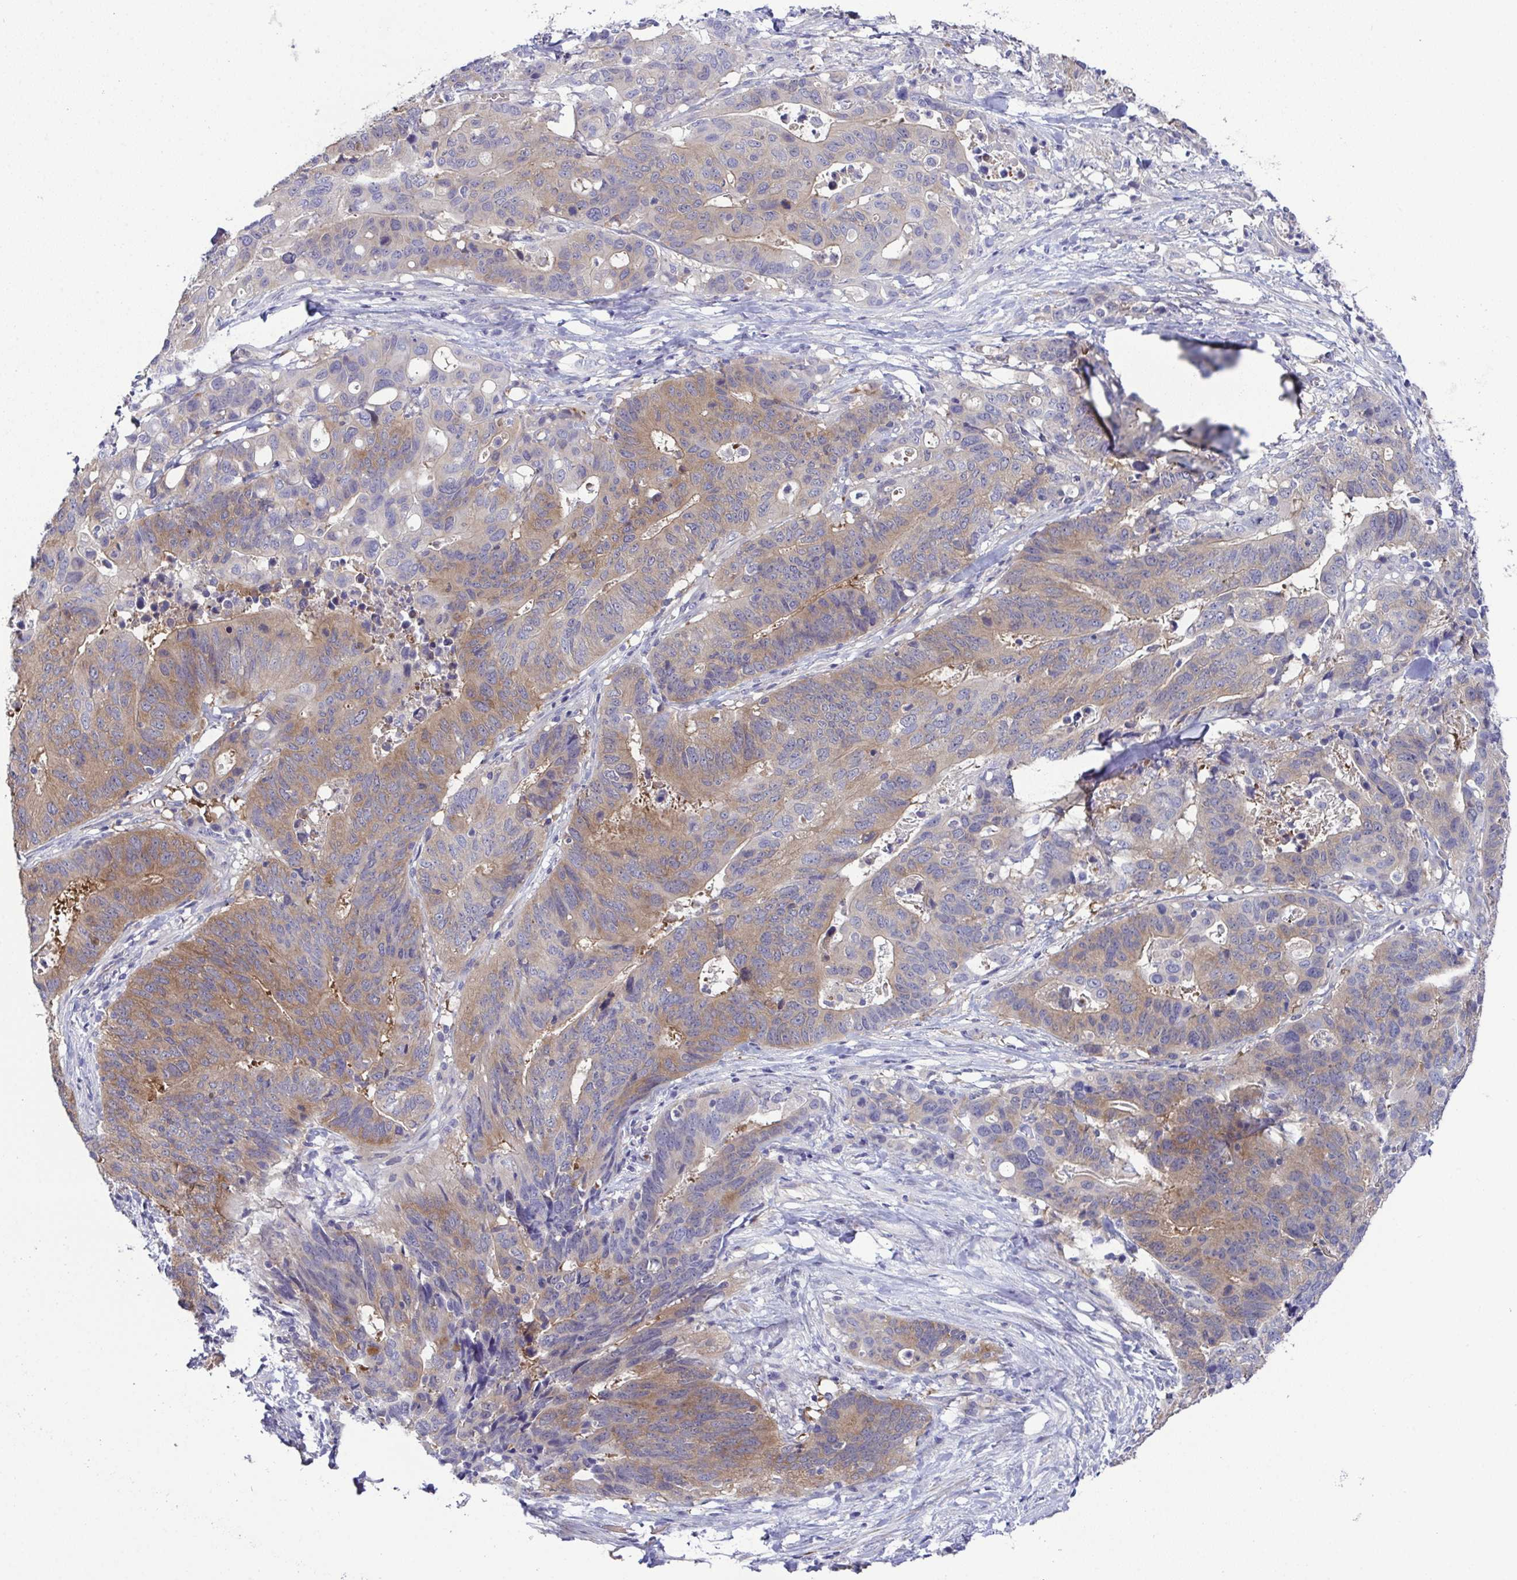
{"staining": {"intensity": "weak", "quantity": "25%-75%", "location": "cytoplasmic/membranous"}, "tissue": "stomach cancer", "cell_type": "Tumor cells", "image_type": "cancer", "snomed": [{"axis": "morphology", "description": "Adenocarcinoma, NOS"}, {"axis": "topography", "description": "Stomach, upper"}], "caption": "Immunohistochemical staining of human stomach cancer (adenocarcinoma) displays low levels of weak cytoplasmic/membranous protein positivity in about 25%-75% of tumor cells.", "gene": "CFAP97D1", "patient": {"sex": "female", "age": 67}}